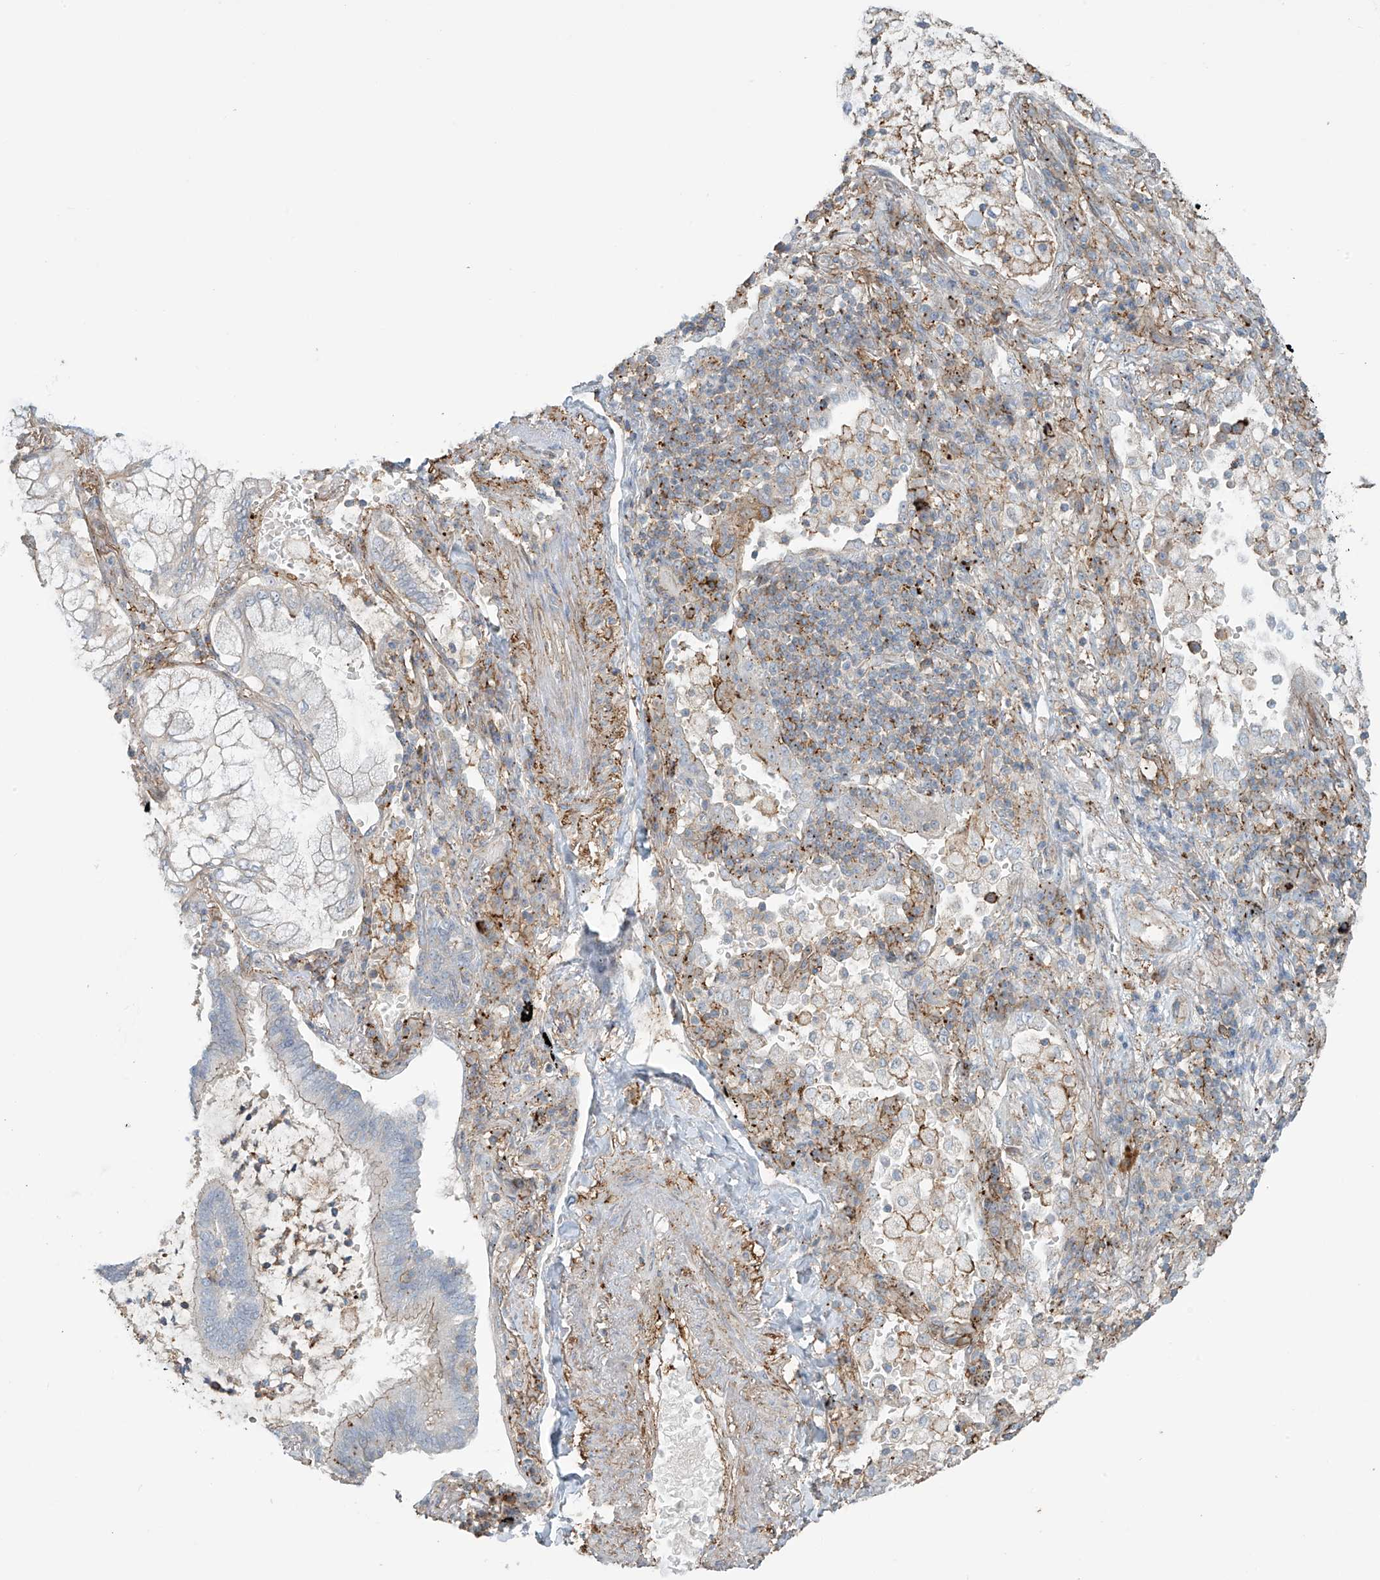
{"staining": {"intensity": "negative", "quantity": "none", "location": "none"}, "tissue": "lung cancer", "cell_type": "Tumor cells", "image_type": "cancer", "snomed": [{"axis": "morphology", "description": "Adenocarcinoma, NOS"}, {"axis": "topography", "description": "Lung"}], "caption": "High magnification brightfield microscopy of lung cancer (adenocarcinoma) stained with DAB (3,3'-diaminobenzidine) (brown) and counterstained with hematoxylin (blue): tumor cells show no significant expression.", "gene": "SLC9A2", "patient": {"sex": "female", "age": 70}}